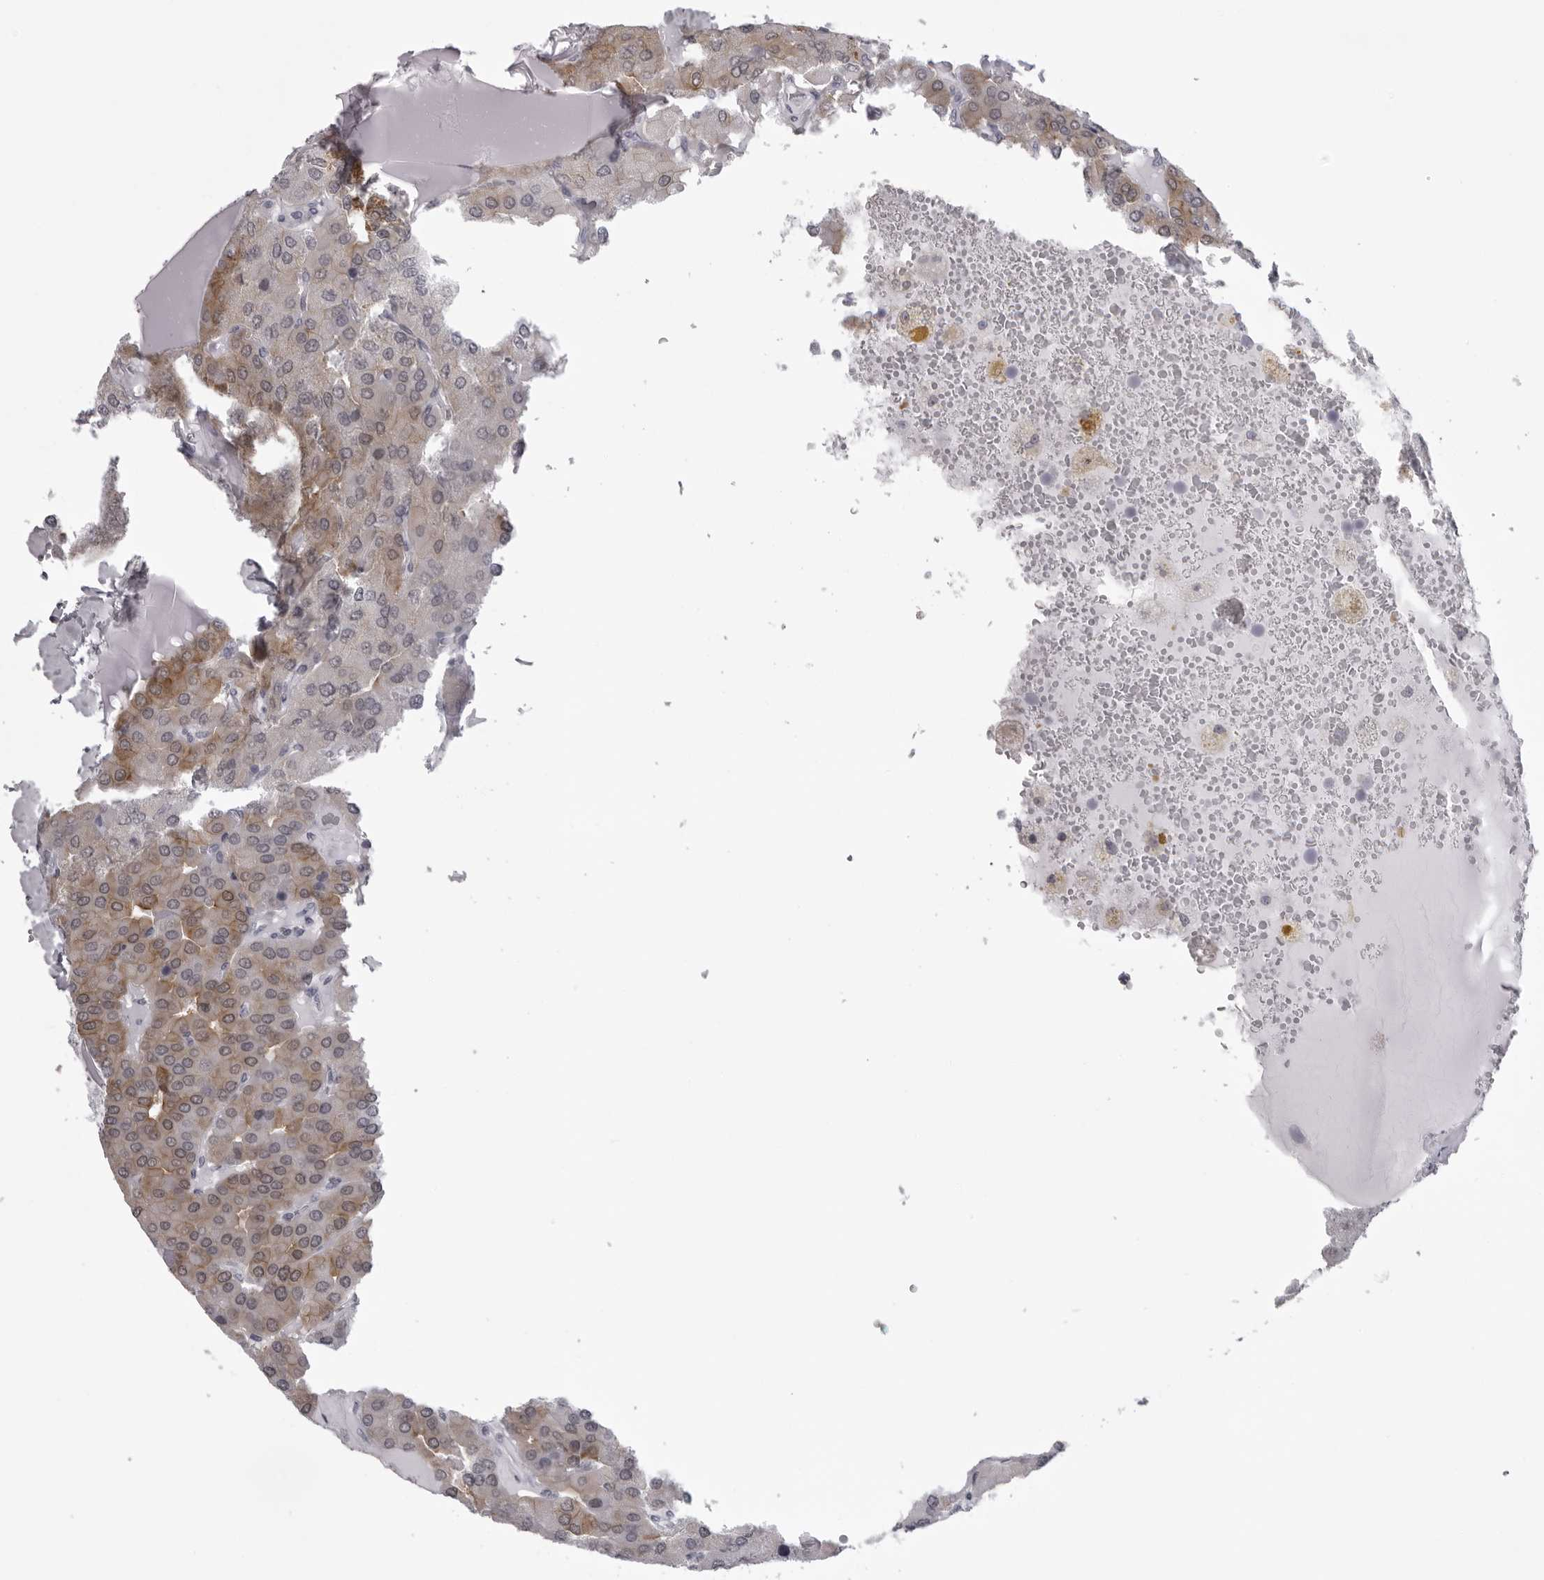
{"staining": {"intensity": "moderate", "quantity": ">75%", "location": "cytoplasmic/membranous"}, "tissue": "parathyroid gland", "cell_type": "Glandular cells", "image_type": "normal", "snomed": [{"axis": "morphology", "description": "Normal tissue, NOS"}, {"axis": "morphology", "description": "Adenoma, NOS"}, {"axis": "topography", "description": "Parathyroid gland"}], "caption": "Benign parathyroid gland reveals moderate cytoplasmic/membranous positivity in approximately >75% of glandular cells, visualized by immunohistochemistry. Using DAB (brown) and hematoxylin (blue) stains, captured at high magnification using brightfield microscopy.", "gene": "UROD", "patient": {"sex": "female", "age": 86}}